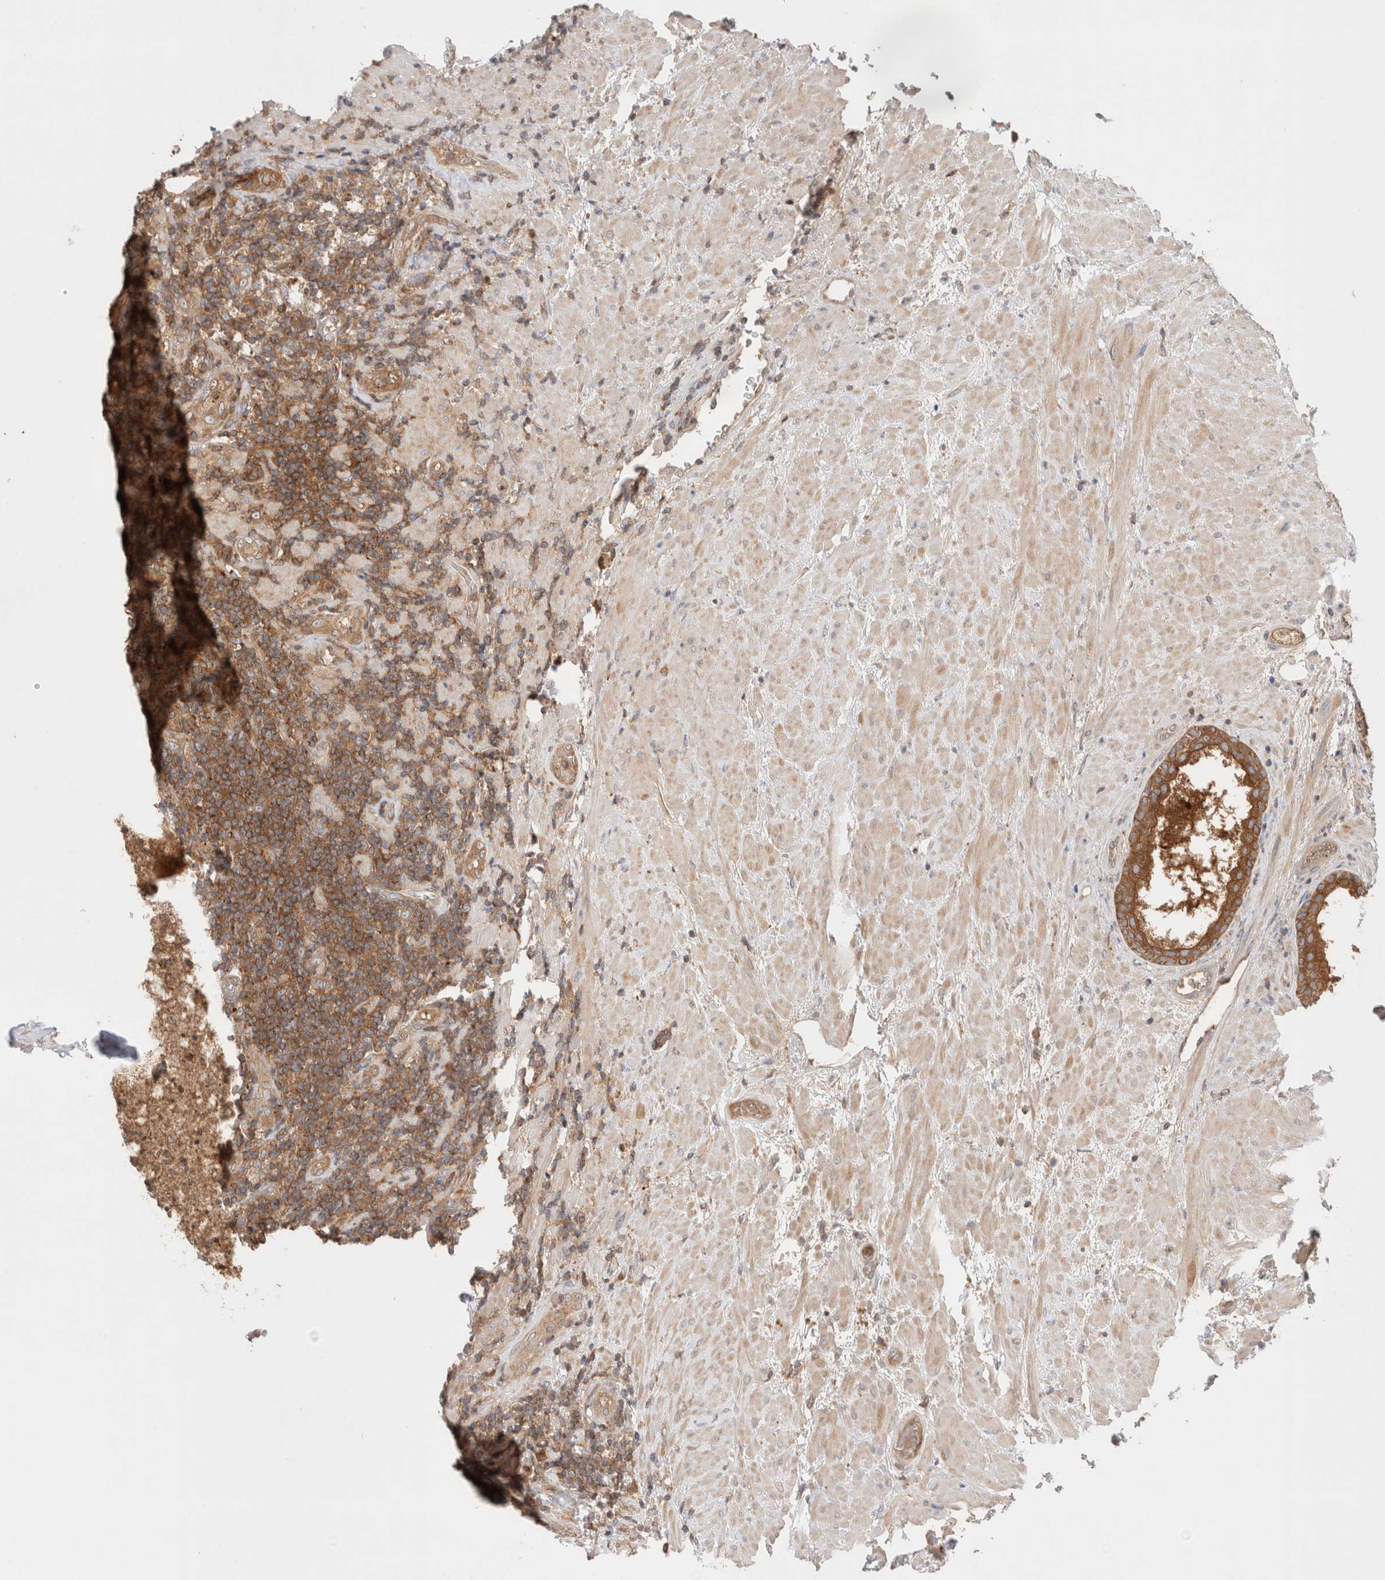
{"staining": {"intensity": "strong", "quantity": ">75%", "location": "cytoplasmic/membranous"}, "tissue": "prostate", "cell_type": "Glandular cells", "image_type": "normal", "snomed": [{"axis": "morphology", "description": "Normal tissue, NOS"}, {"axis": "topography", "description": "Prostate"}], "caption": "Prostate stained with DAB (3,3'-diaminobenzidine) immunohistochemistry displays high levels of strong cytoplasmic/membranous positivity in about >75% of glandular cells.", "gene": "KLHL14", "patient": {"sex": "male", "age": 76}}